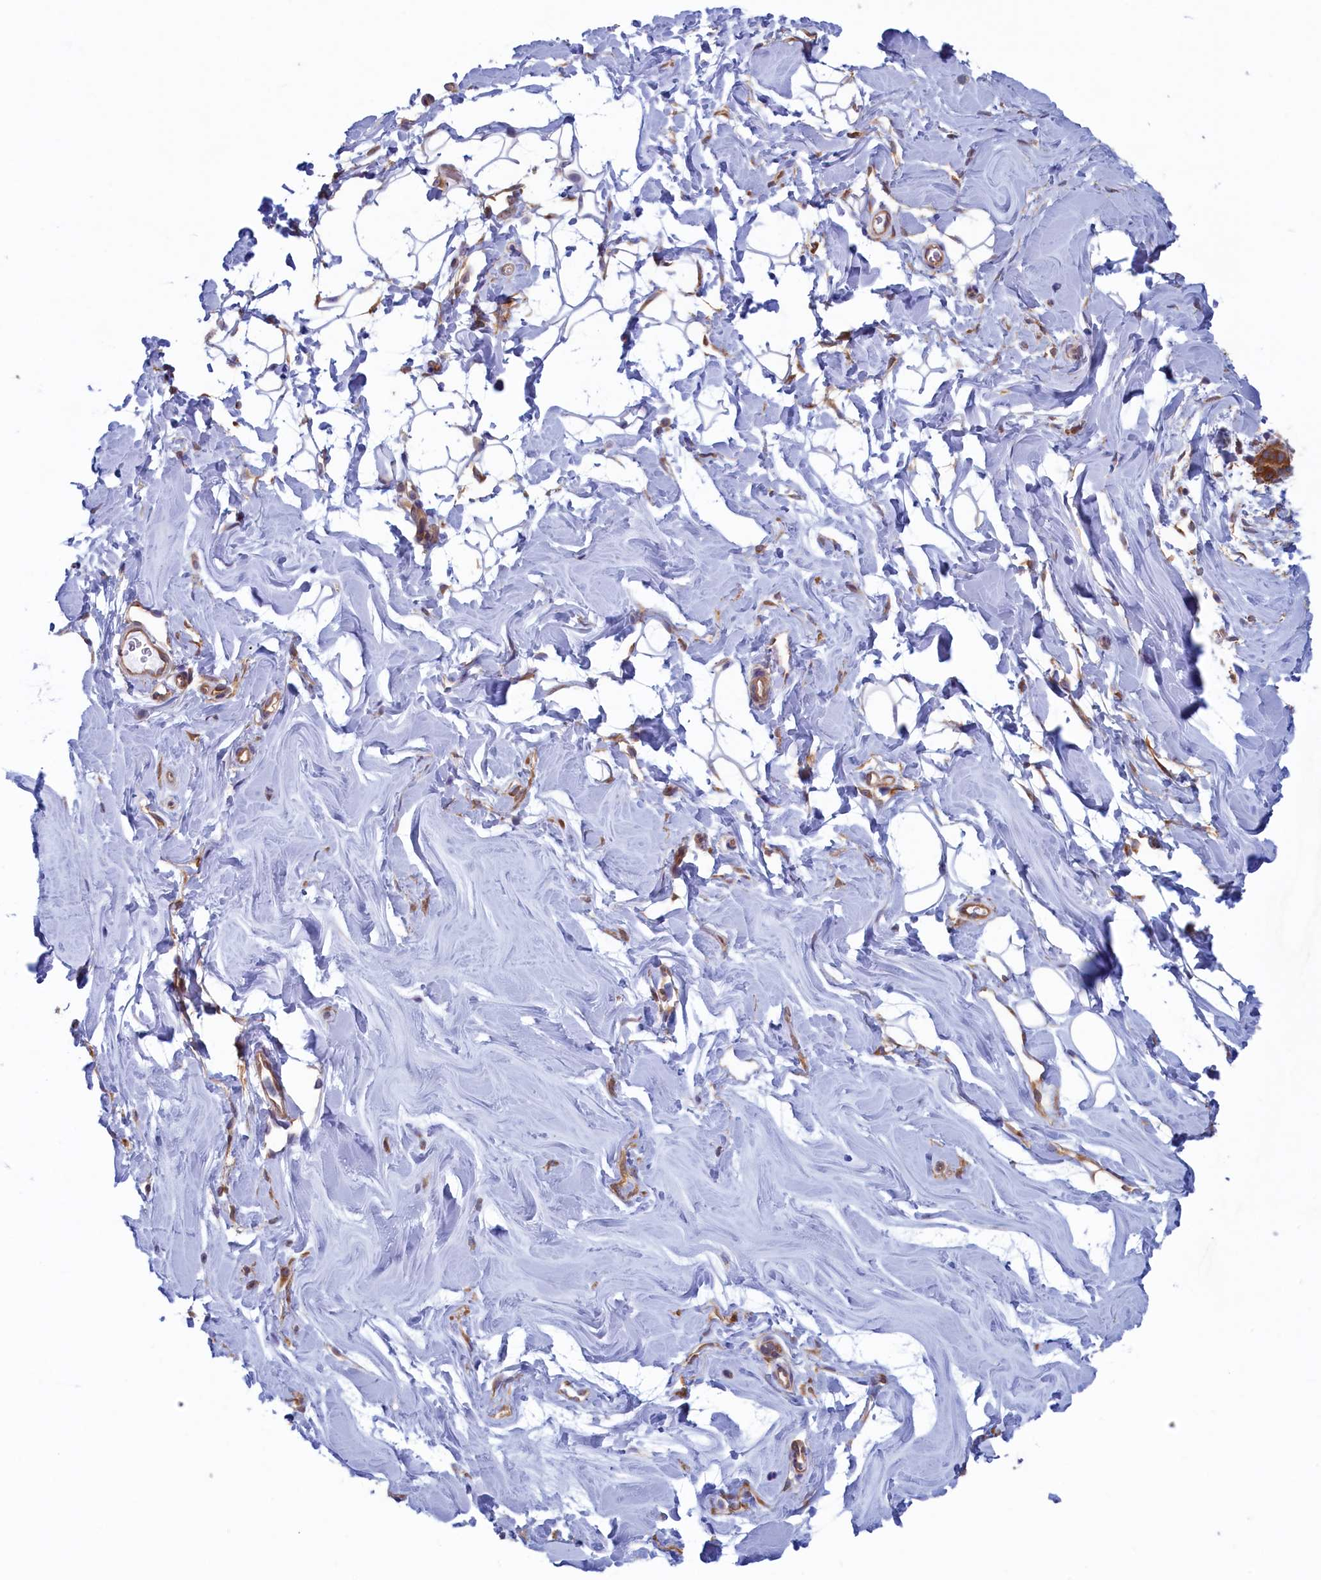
{"staining": {"intensity": "weak", "quantity": "25%-75%", "location": "cytoplasmic/membranous"}, "tissue": "adipose tissue", "cell_type": "Adipocytes", "image_type": "normal", "snomed": [{"axis": "morphology", "description": "Normal tissue, NOS"}, {"axis": "topography", "description": "Breast"}], "caption": "A micrograph of human adipose tissue stained for a protein displays weak cytoplasmic/membranous brown staining in adipocytes.", "gene": "SYNDIG1L", "patient": {"sex": "female", "age": 26}}